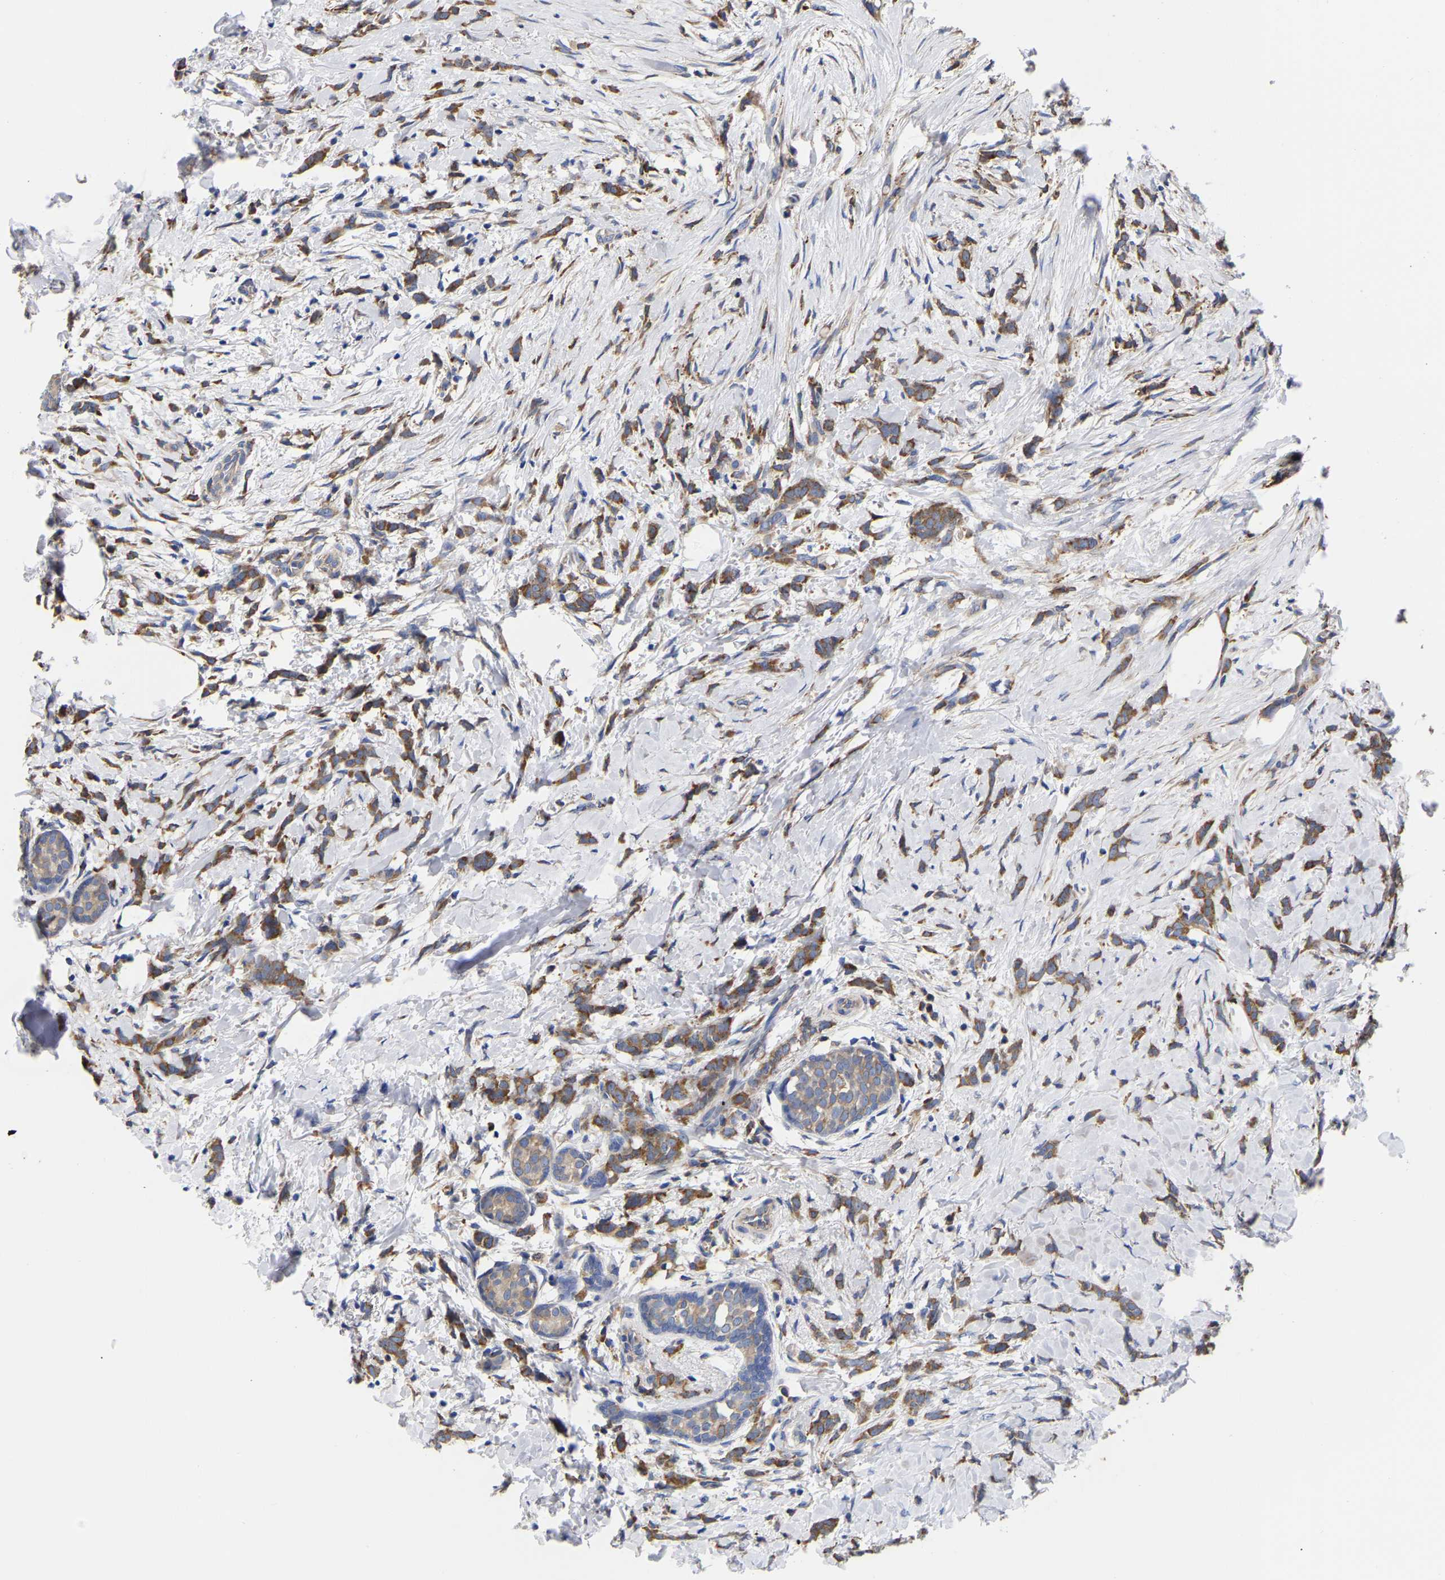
{"staining": {"intensity": "moderate", "quantity": ">75%", "location": "cytoplasmic/membranous"}, "tissue": "breast cancer", "cell_type": "Tumor cells", "image_type": "cancer", "snomed": [{"axis": "morphology", "description": "Lobular carcinoma, in situ"}, {"axis": "morphology", "description": "Lobular carcinoma"}, {"axis": "topography", "description": "Breast"}], "caption": "Protein expression analysis of human breast lobular carcinoma in situ reveals moderate cytoplasmic/membranous expression in about >75% of tumor cells. Immunohistochemistry (ihc) stains the protein in brown and the nuclei are stained blue.", "gene": "CFAP298", "patient": {"sex": "female", "age": 41}}